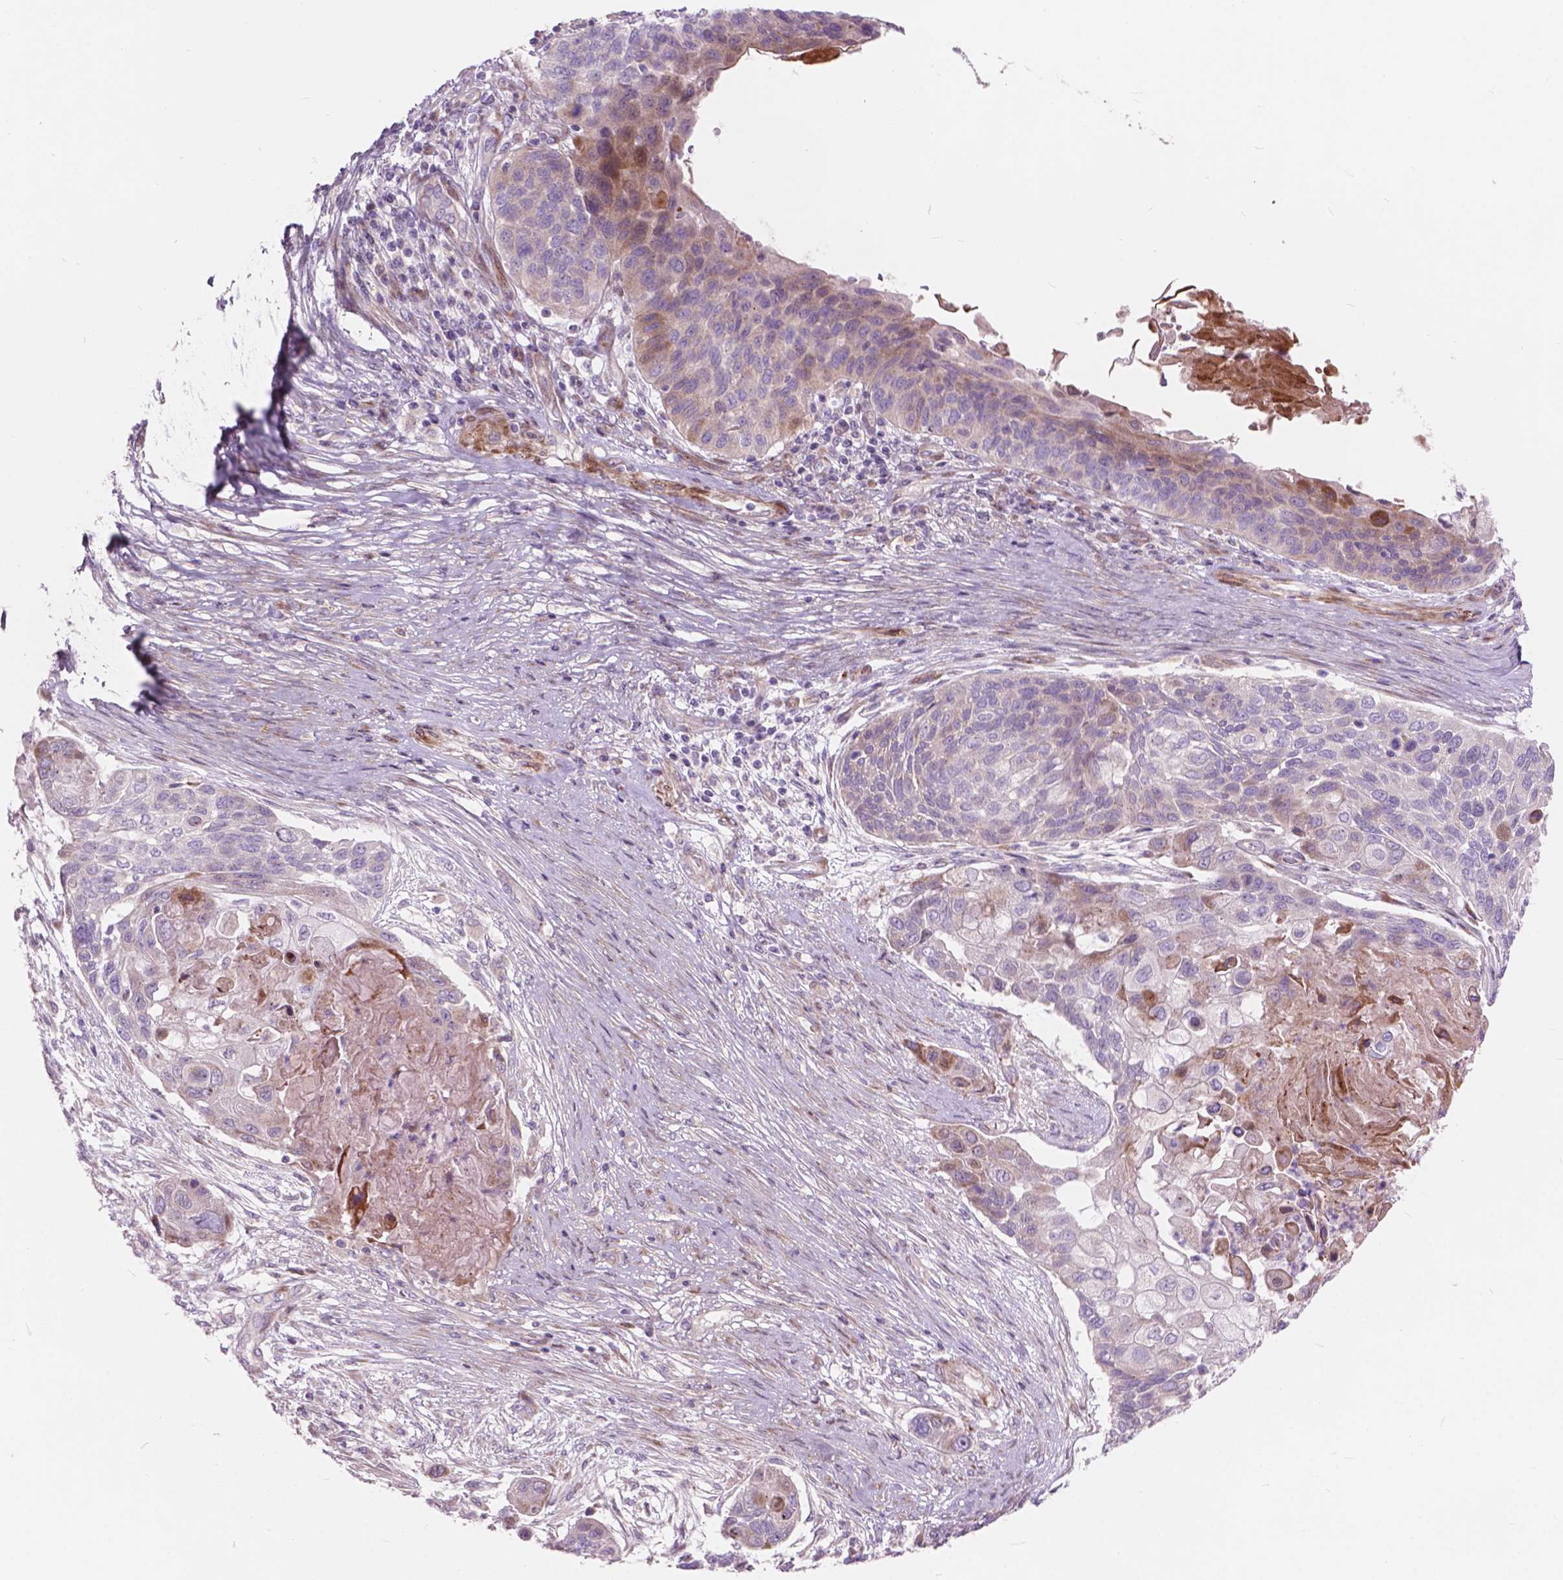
{"staining": {"intensity": "weak", "quantity": "<25%", "location": "cytoplasmic/membranous"}, "tissue": "lung cancer", "cell_type": "Tumor cells", "image_type": "cancer", "snomed": [{"axis": "morphology", "description": "Squamous cell carcinoma, NOS"}, {"axis": "topography", "description": "Lung"}], "caption": "Immunohistochemistry photomicrograph of lung squamous cell carcinoma stained for a protein (brown), which demonstrates no positivity in tumor cells. The staining is performed using DAB (3,3'-diaminobenzidine) brown chromogen with nuclei counter-stained in using hematoxylin.", "gene": "MORN1", "patient": {"sex": "male", "age": 69}}